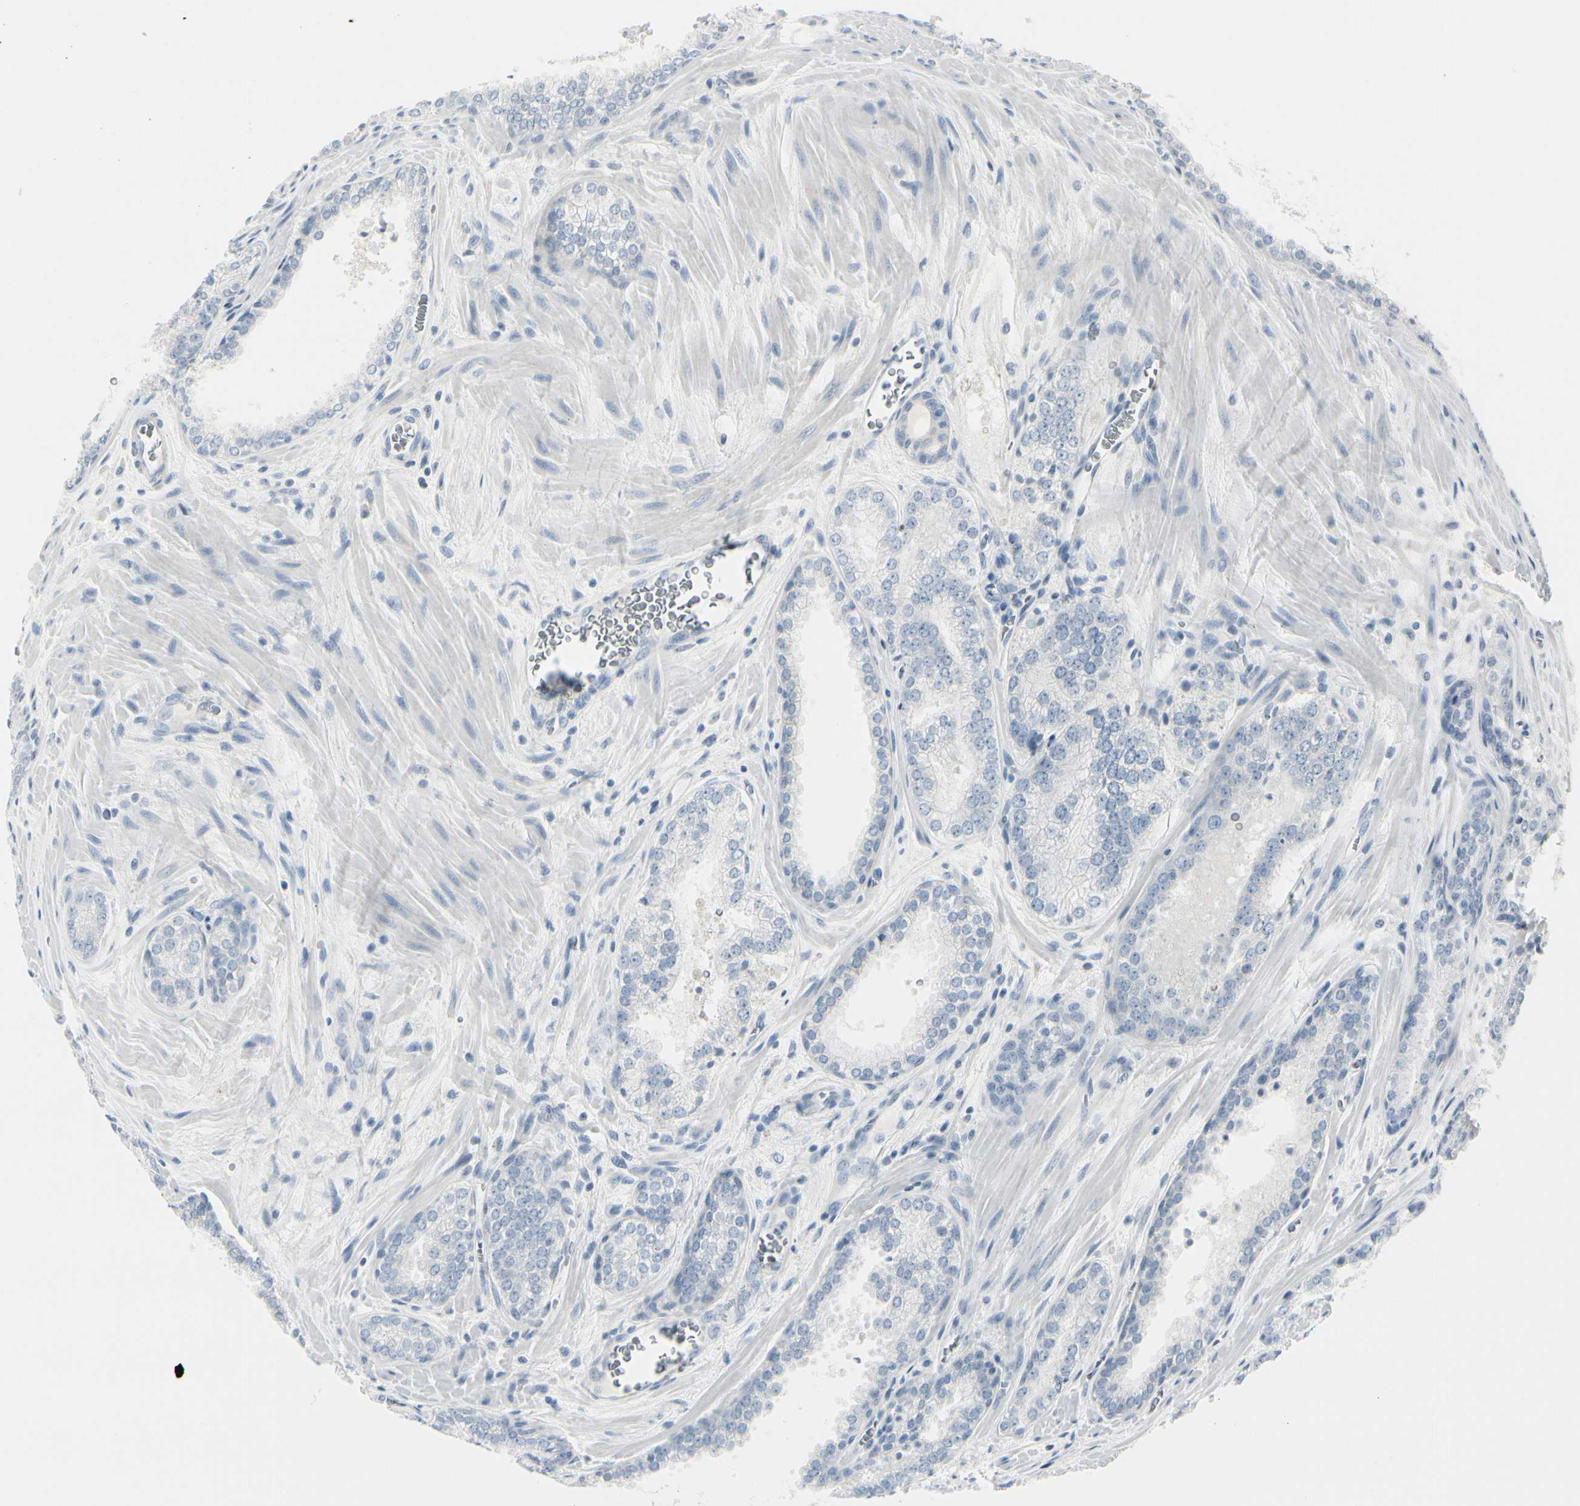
{"staining": {"intensity": "negative", "quantity": "none", "location": "none"}, "tissue": "prostate cancer", "cell_type": "Tumor cells", "image_type": "cancer", "snomed": [{"axis": "morphology", "description": "Adenocarcinoma, Low grade"}, {"axis": "topography", "description": "Prostate"}], "caption": "Photomicrograph shows no protein expression in tumor cells of prostate cancer (adenocarcinoma (low-grade)) tissue. (DAB immunohistochemistry, high magnification).", "gene": "CDHR5", "patient": {"sex": "male", "age": 60}}